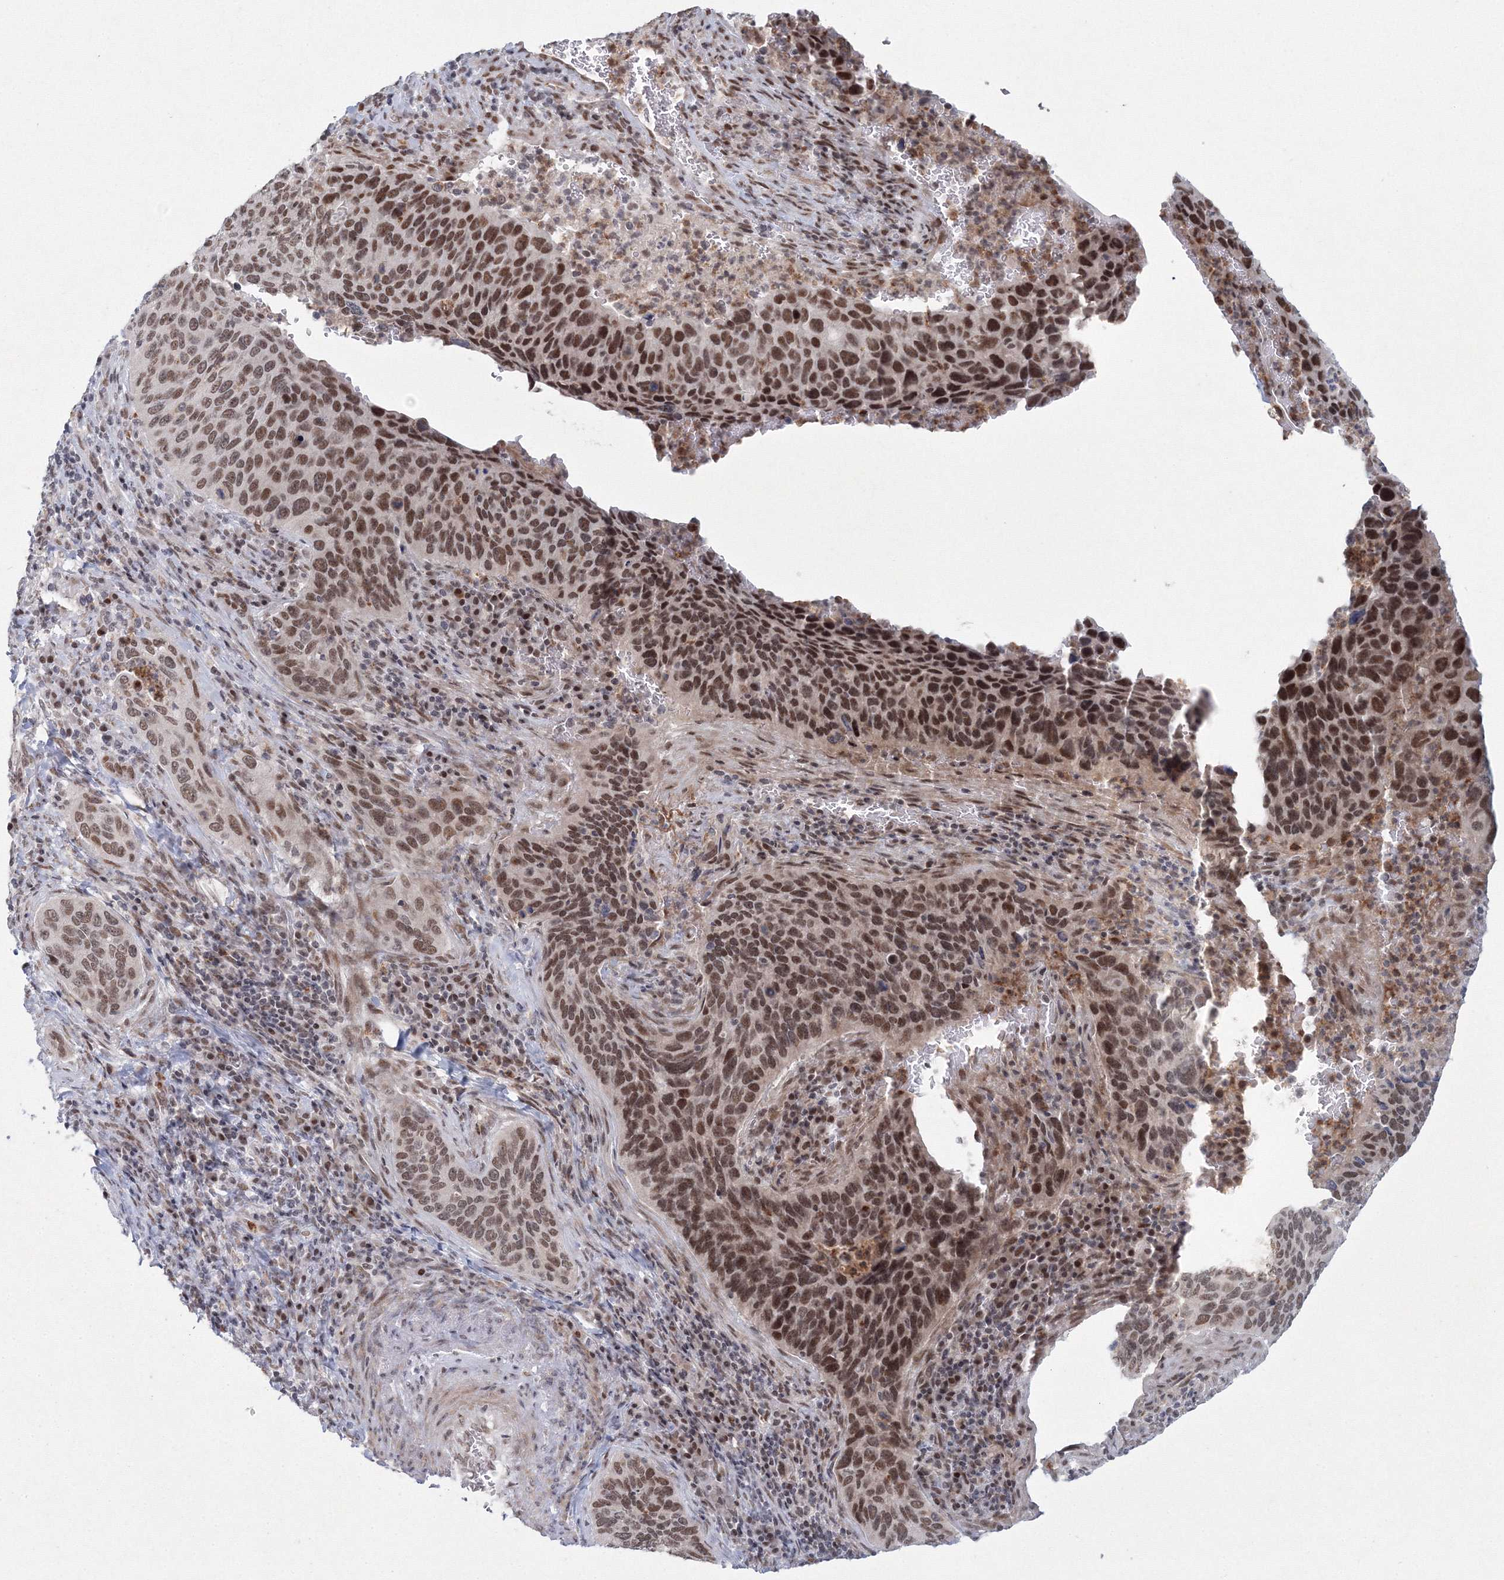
{"staining": {"intensity": "moderate", "quantity": ">75%", "location": "nuclear"}, "tissue": "cervical cancer", "cell_type": "Tumor cells", "image_type": "cancer", "snomed": [{"axis": "morphology", "description": "Squamous cell carcinoma, NOS"}, {"axis": "topography", "description": "Cervix"}], "caption": "Cervical cancer was stained to show a protein in brown. There is medium levels of moderate nuclear expression in about >75% of tumor cells.", "gene": "C3orf33", "patient": {"sex": "female", "age": 53}}